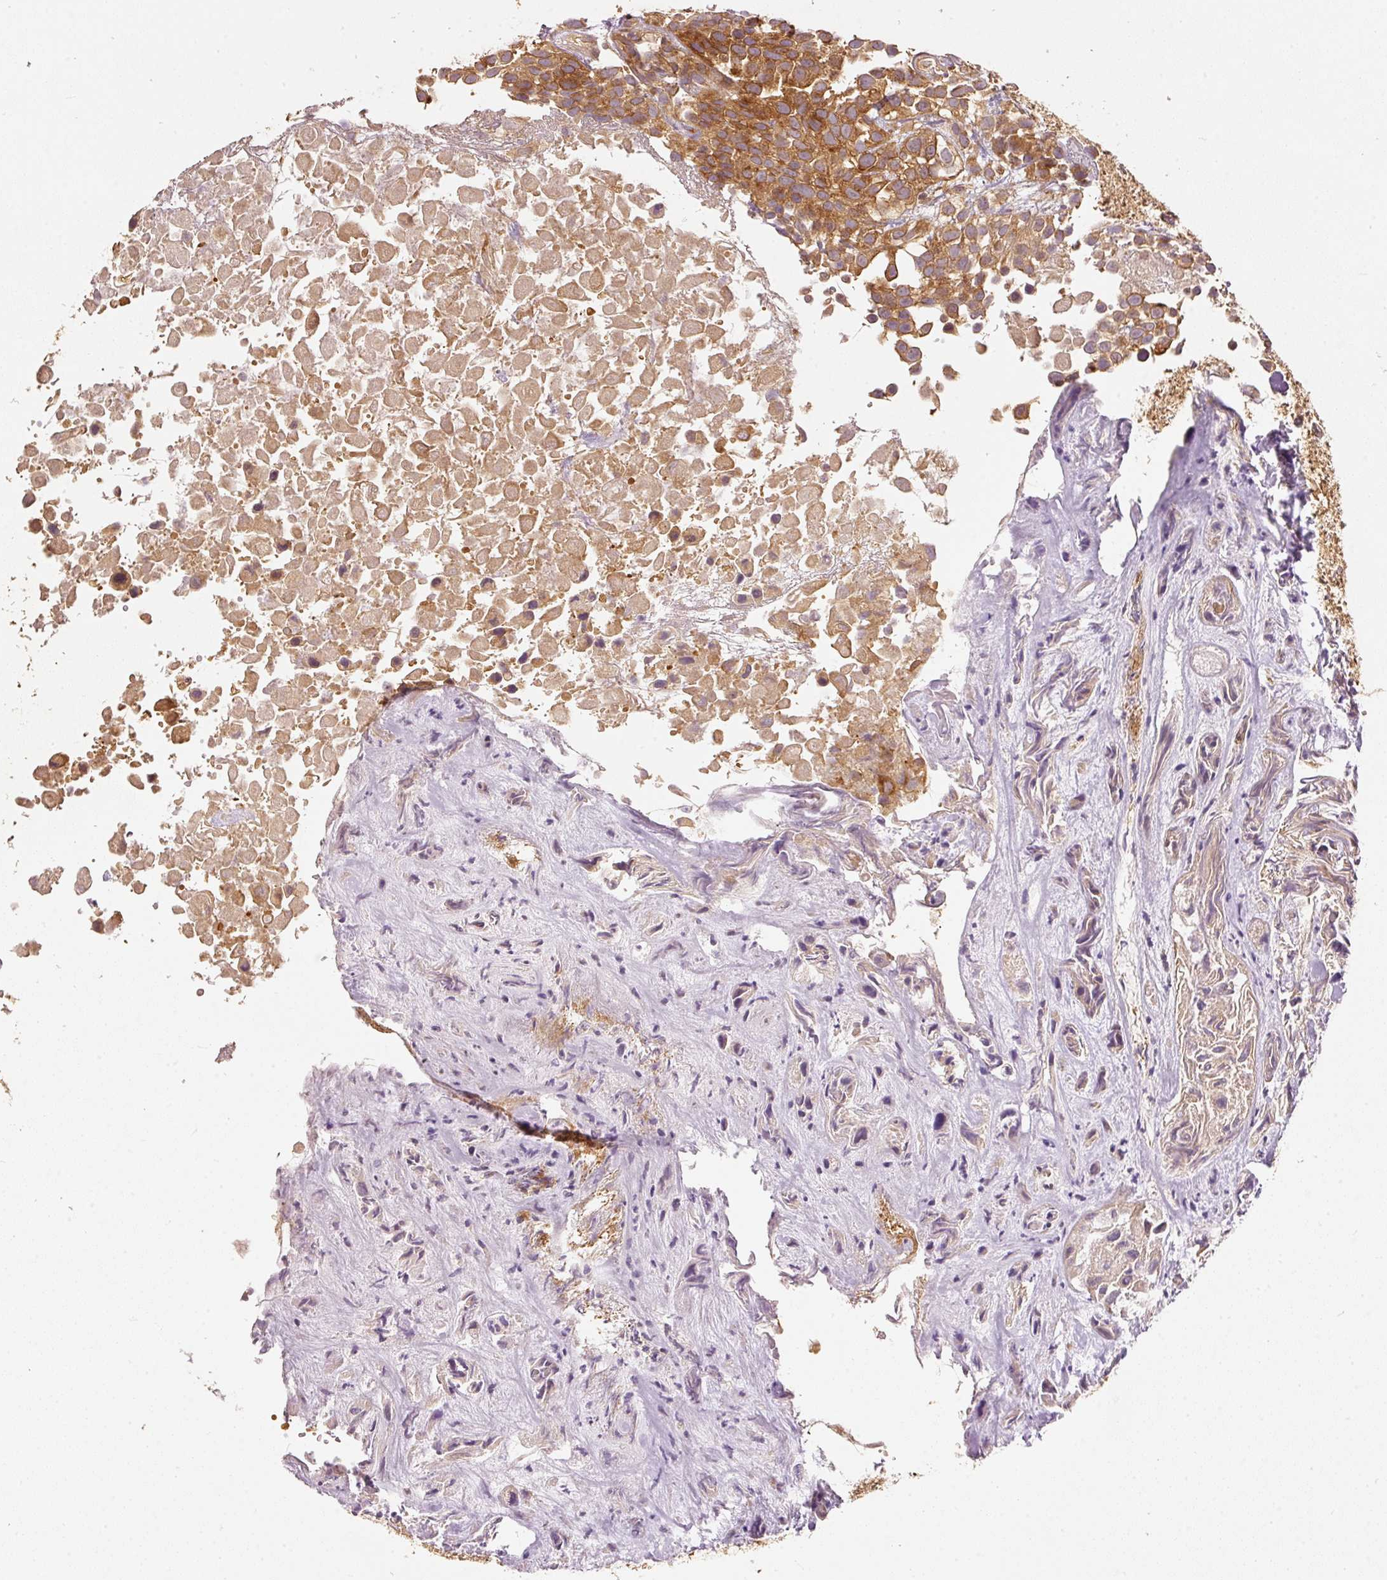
{"staining": {"intensity": "moderate", "quantity": ">75%", "location": "cytoplasmic/membranous"}, "tissue": "urothelial cancer", "cell_type": "Tumor cells", "image_type": "cancer", "snomed": [{"axis": "morphology", "description": "Urothelial carcinoma, High grade"}, {"axis": "topography", "description": "Urinary bladder"}], "caption": "Protein expression analysis of urothelial cancer shows moderate cytoplasmic/membranous expression in approximately >75% of tumor cells.", "gene": "EIF3B", "patient": {"sex": "male", "age": 56}}